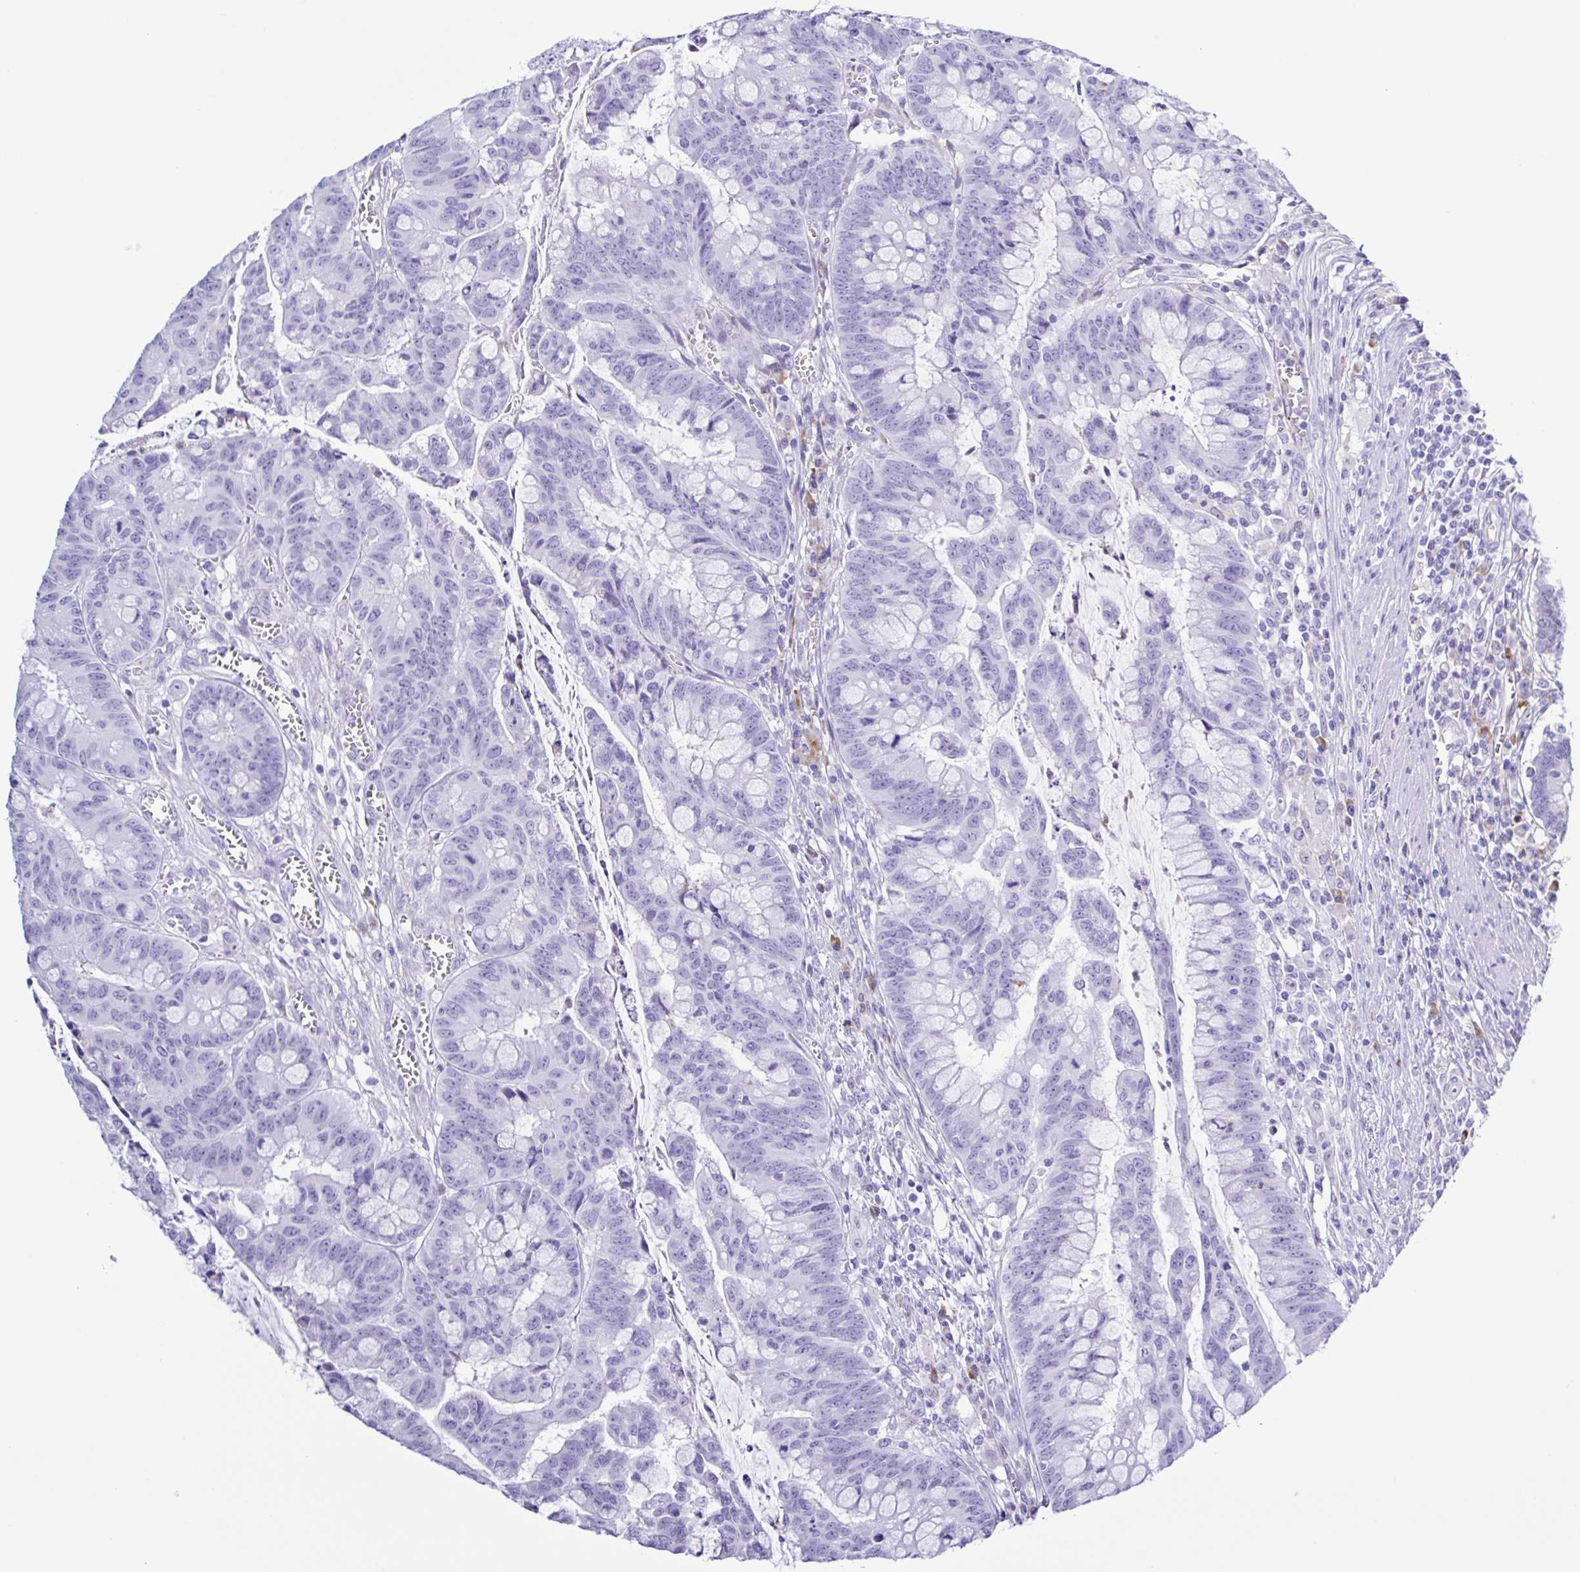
{"staining": {"intensity": "negative", "quantity": "none", "location": "none"}, "tissue": "colorectal cancer", "cell_type": "Tumor cells", "image_type": "cancer", "snomed": [{"axis": "morphology", "description": "Adenocarcinoma, NOS"}, {"axis": "topography", "description": "Colon"}], "caption": "This is a micrograph of IHC staining of colorectal cancer, which shows no staining in tumor cells. (DAB IHC, high magnification).", "gene": "GPR17", "patient": {"sex": "male", "age": 62}}